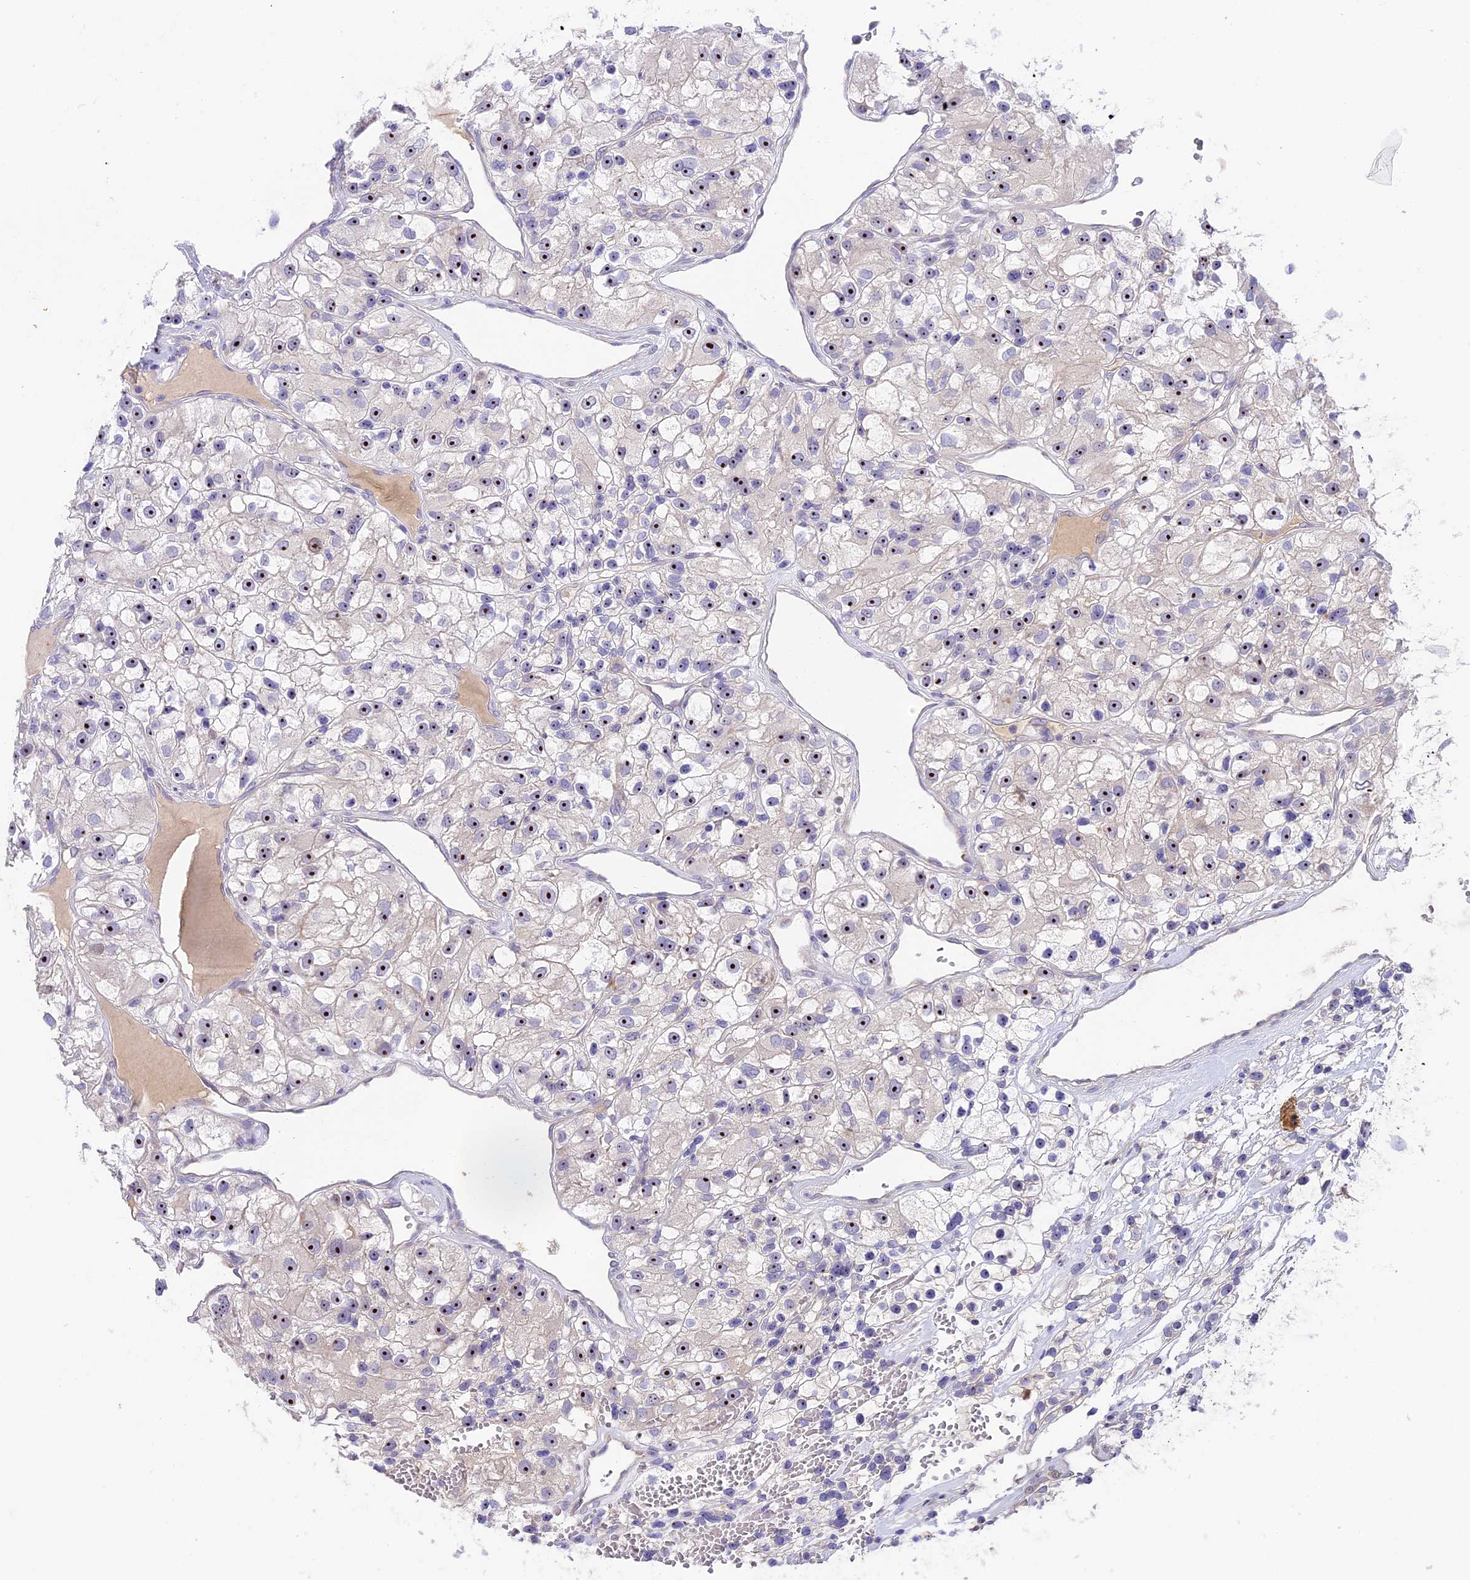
{"staining": {"intensity": "moderate", "quantity": "25%-75%", "location": "nuclear"}, "tissue": "renal cancer", "cell_type": "Tumor cells", "image_type": "cancer", "snomed": [{"axis": "morphology", "description": "Adenocarcinoma, NOS"}, {"axis": "topography", "description": "Kidney"}], "caption": "The immunohistochemical stain shows moderate nuclear expression in tumor cells of renal cancer (adenocarcinoma) tissue. The staining is performed using DAB (3,3'-diaminobenzidine) brown chromogen to label protein expression. The nuclei are counter-stained blue using hematoxylin.", "gene": "RAD51", "patient": {"sex": "female", "age": 57}}